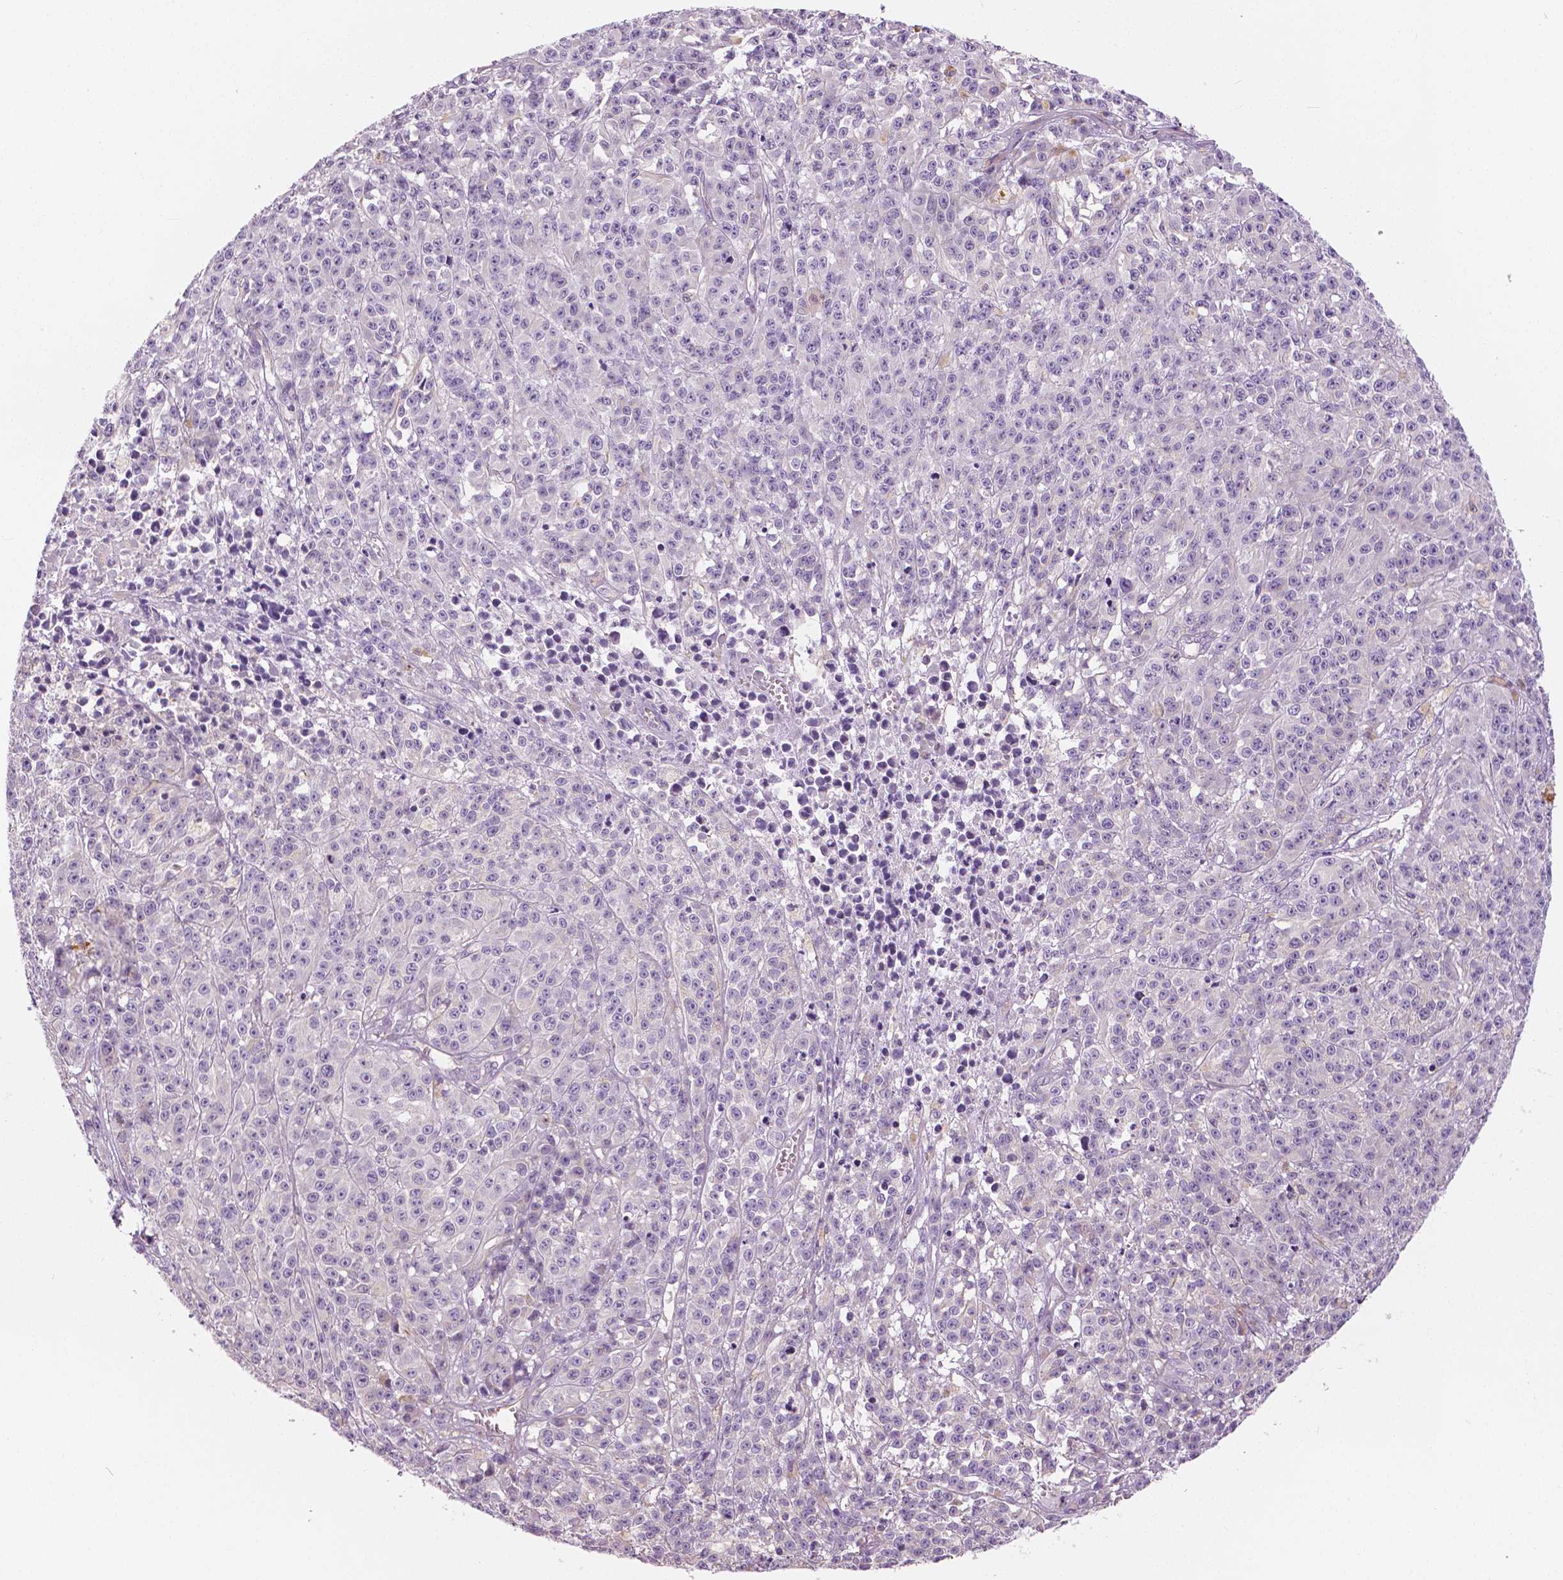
{"staining": {"intensity": "negative", "quantity": "none", "location": "none"}, "tissue": "melanoma", "cell_type": "Tumor cells", "image_type": "cancer", "snomed": [{"axis": "morphology", "description": "Malignant melanoma, NOS"}, {"axis": "topography", "description": "Skin"}], "caption": "Malignant melanoma was stained to show a protein in brown. There is no significant expression in tumor cells. (Brightfield microscopy of DAB (3,3'-diaminobenzidine) immunohistochemistry (IHC) at high magnification).", "gene": "SLC24A1", "patient": {"sex": "female", "age": 58}}